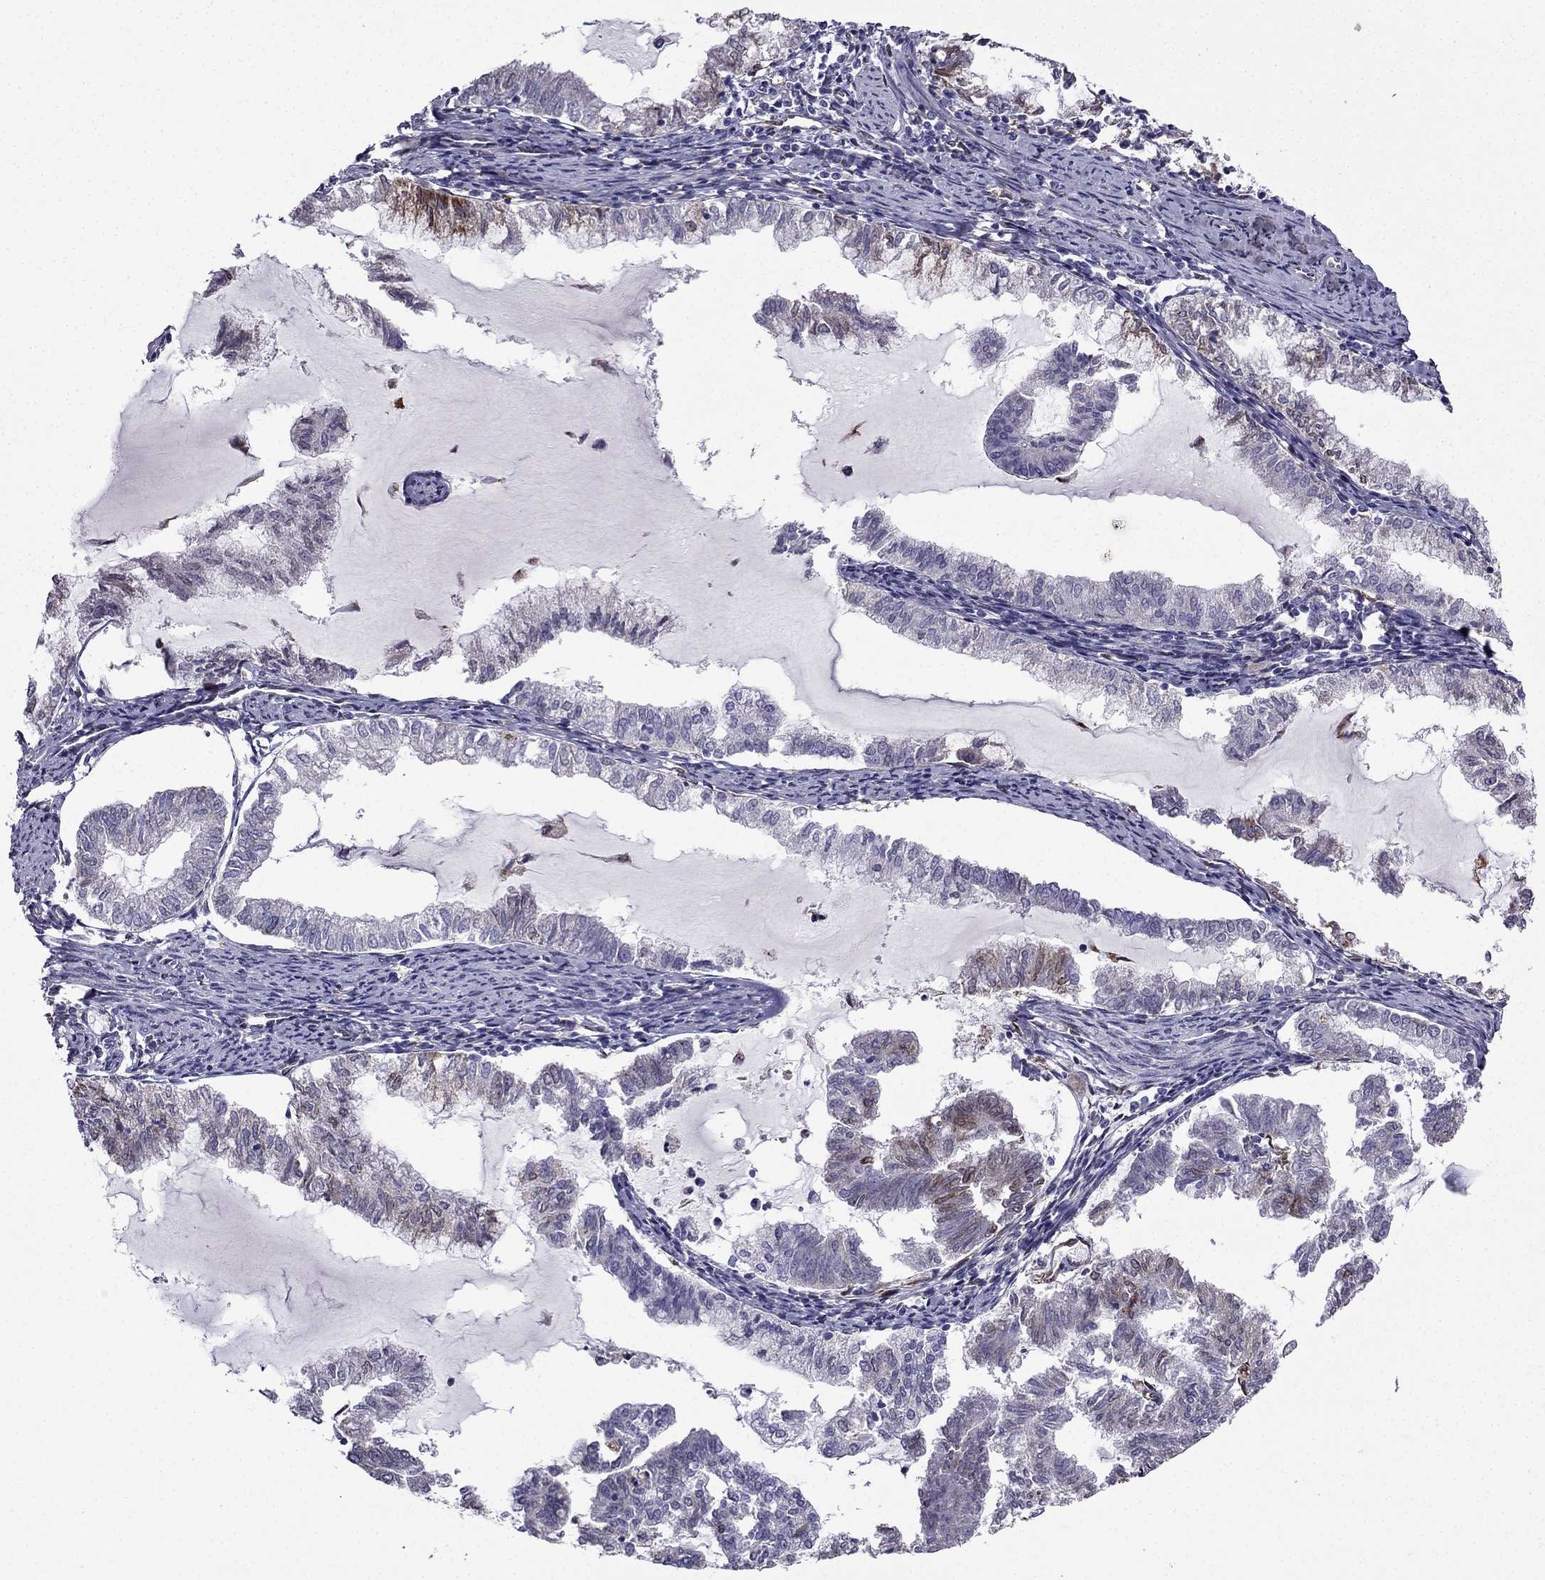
{"staining": {"intensity": "moderate", "quantity": "<25%", "location": "cytoplasmic/membranous"}, "tissue": "endometrial cancer", "cell_type": "Tumor cells", "image_type": "cancer", "snomed": [{"axis": "morphology", "description": "Adenocarcinoma, NOS"}, {"axis": "topography", "description": "Endometrium"}], "caption": "Approximately <25% of tumor cells in adenocarcinoma (endometrial) demonstrate moderate cytoplasmic/membranous protein staining as visualized by brown immunohistochemical staining.", "gene": "IKBIP", "patient": {"sex": "female", "age": 79}}